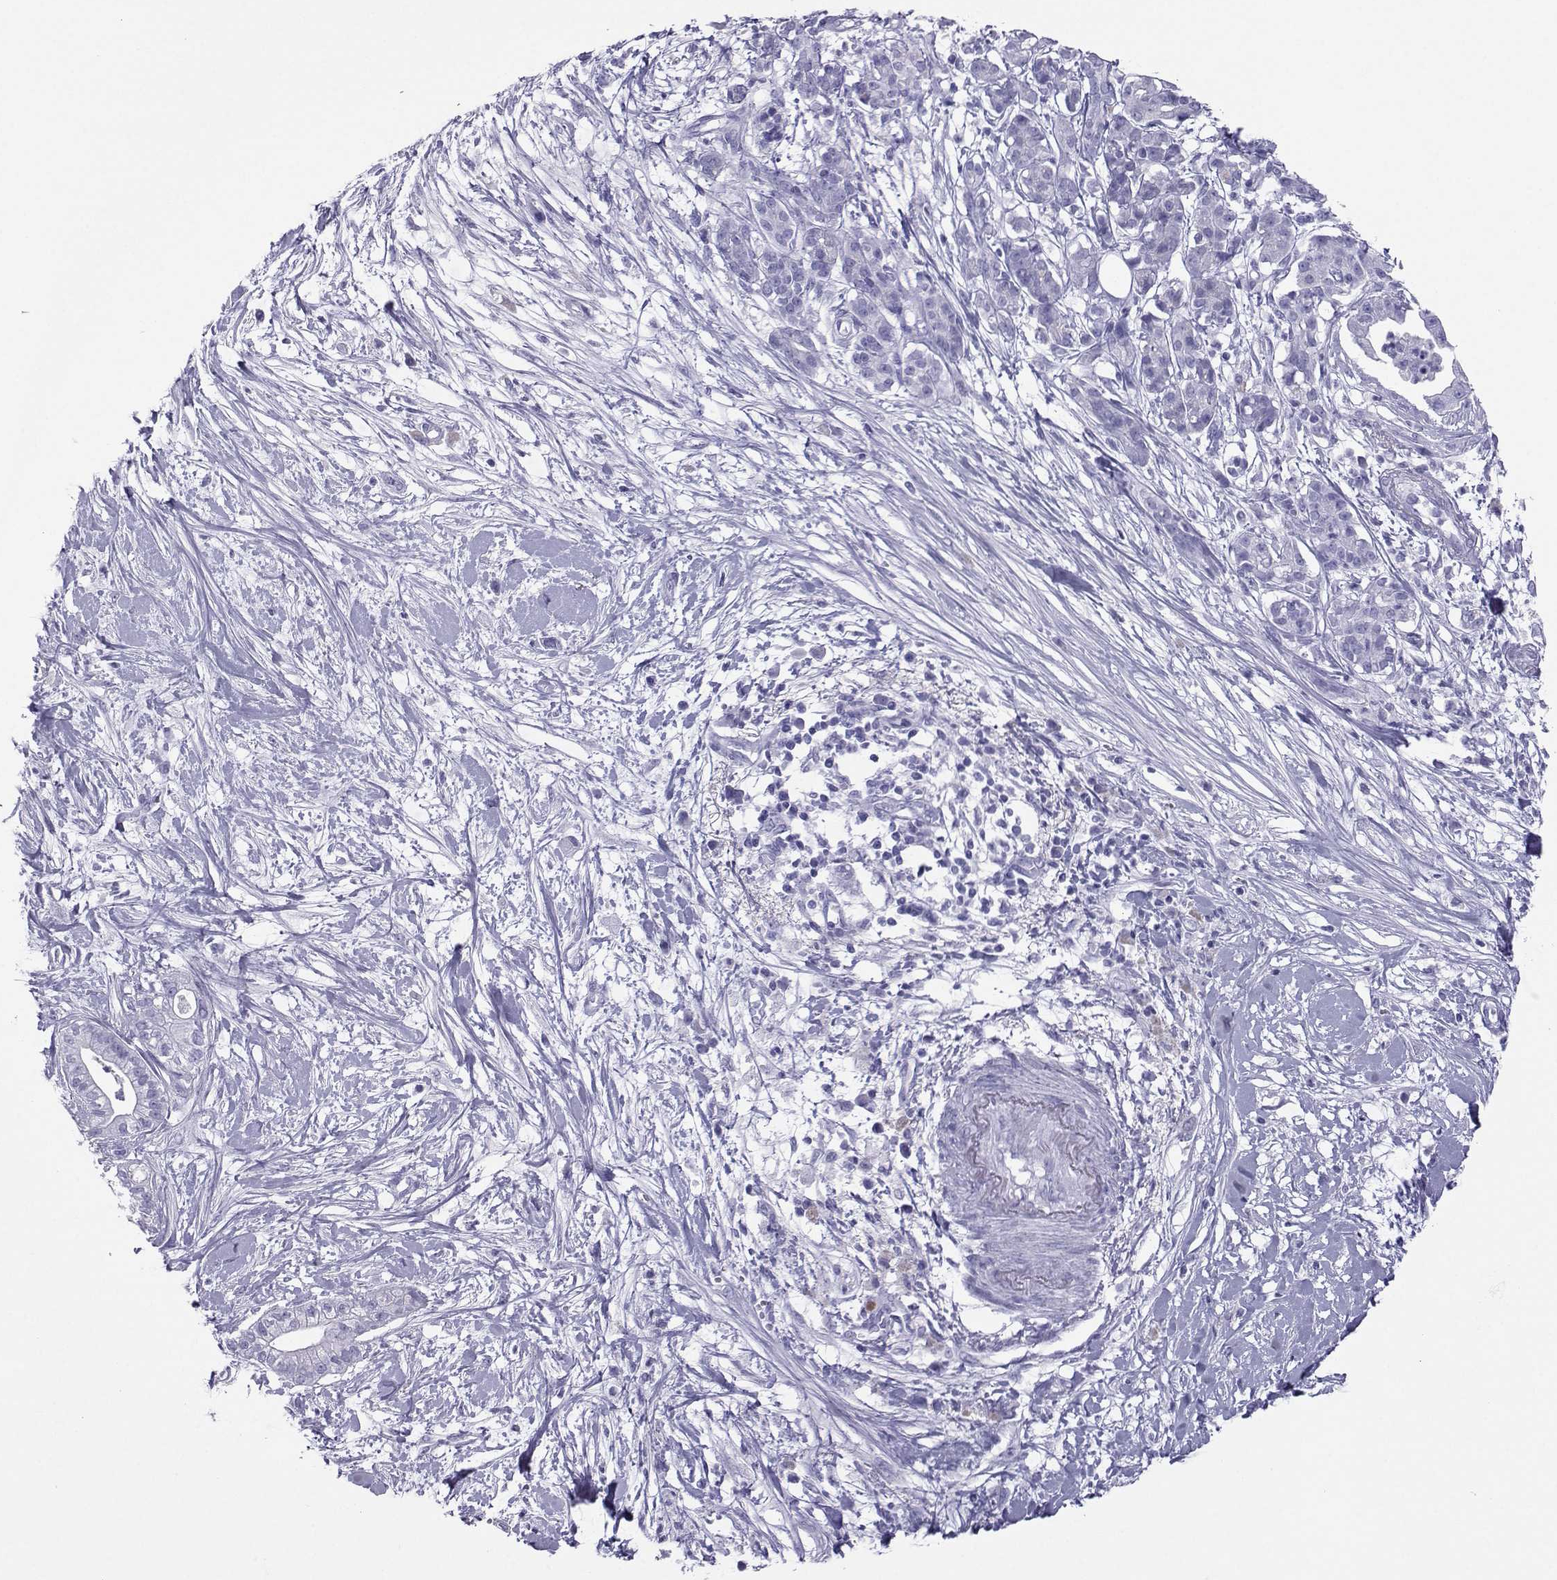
{"staining": {"intensity": "negative", "quantity": "none", "location": "none"}, "tissue": "pancreatic cancer", "cell_type": "Tumor cells", "image_type": "cancer", "snomed": [{"axis": "morphology", "description": "Normal tissue, NOS"}, {"axis": "morphology", "description": "Adenocarcinoma, NOS"}, {"axis": "topography", "description": "Lymph node"}, {"axis": "topography", "description": "Pancreas"}], "caption": "There is no significant expression in tumor cells of pancreatic cancer (adenocarcinoma). (DAB (3,3'-diaminobenzidine) immunohistochemistry, high magnification).", "gene": "LORICRIN", "patient": {"sex": "female", "age": 58}}